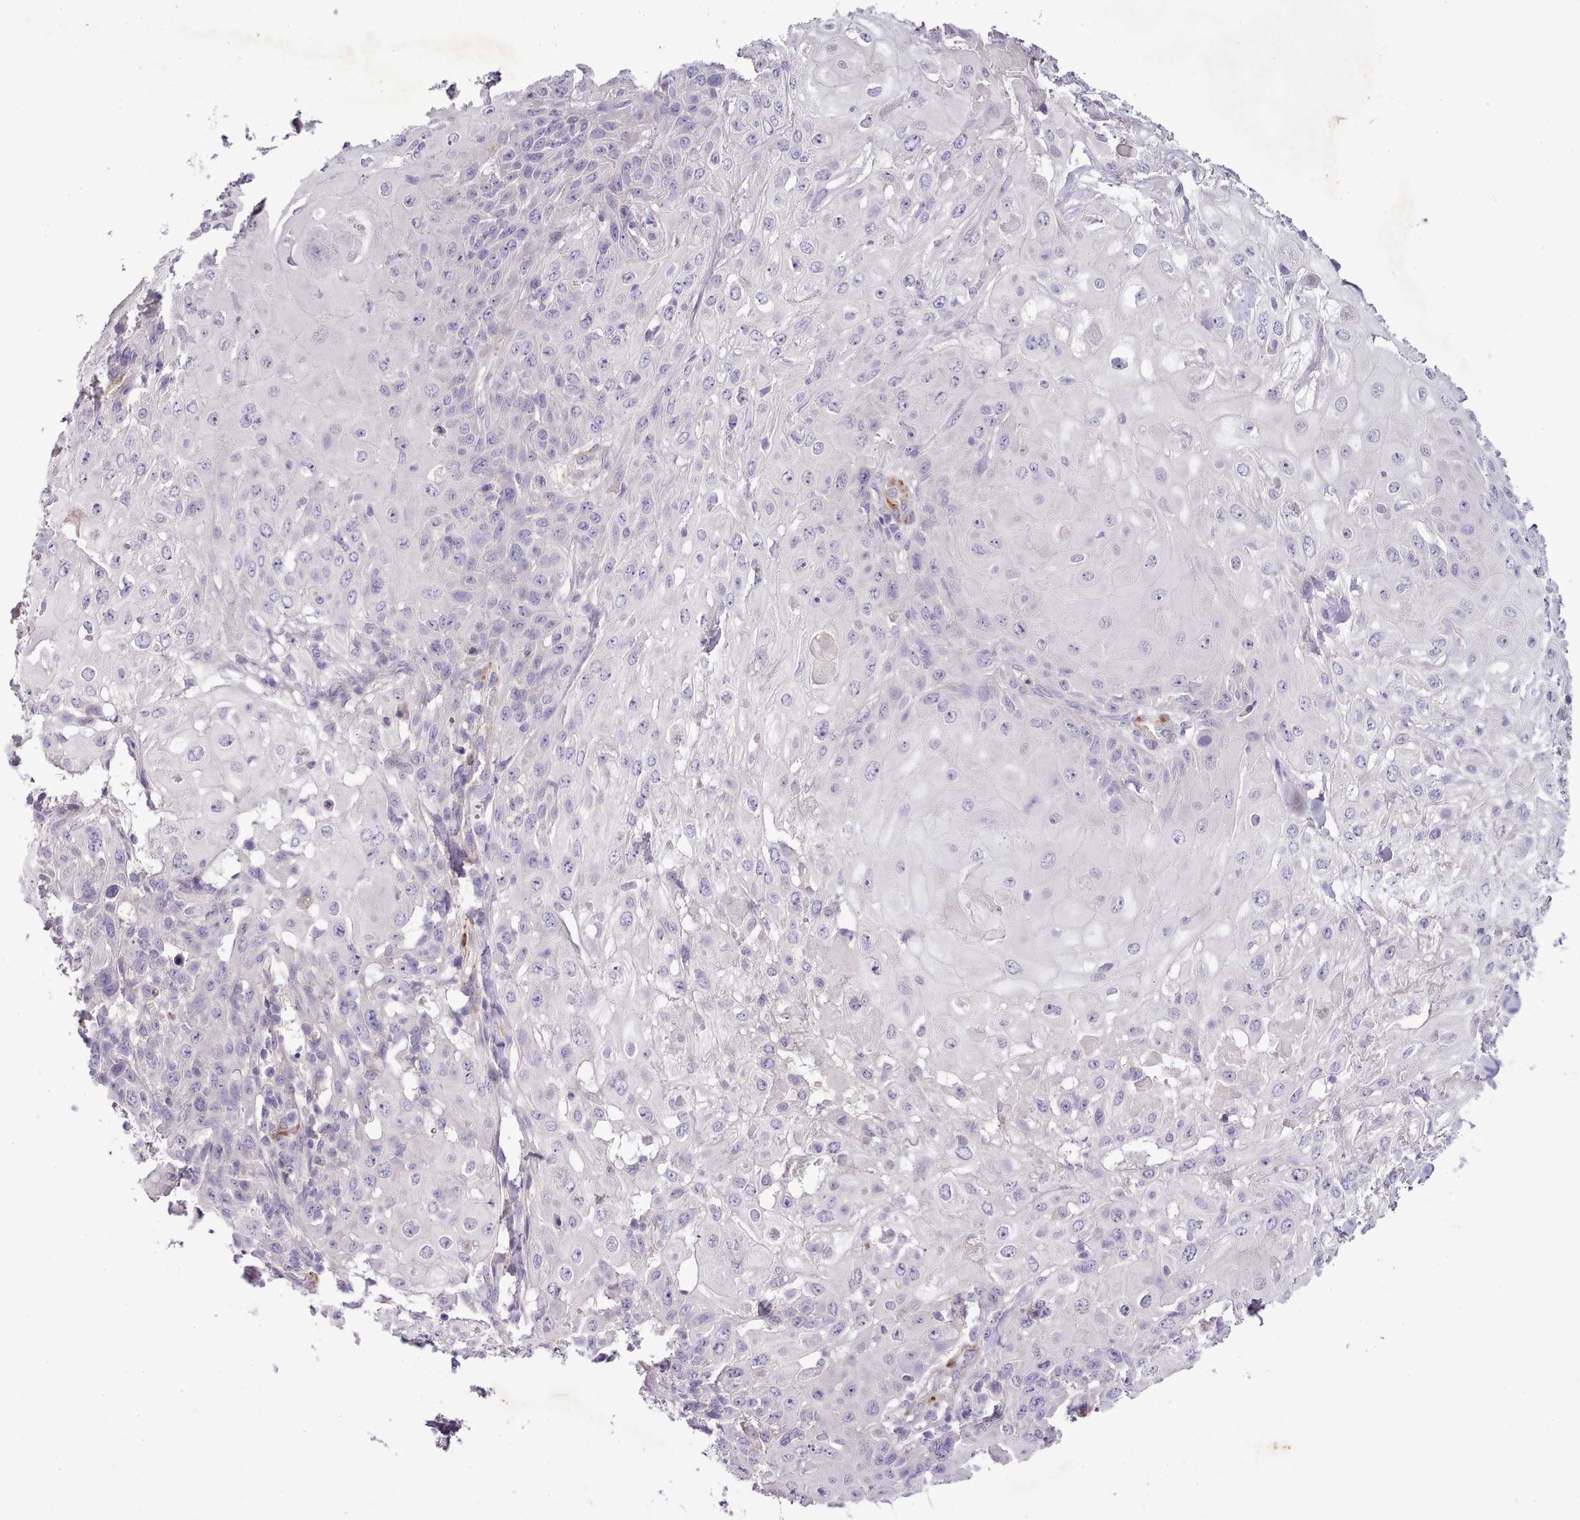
{"staining": {"intensity": "negative", "quantity": "none", "location": "none"}, "tissue": "skin cancer", "cell_type": "Tumor cells", "image_type": "cancer", "snomed": [{"axis": "morphology", "description": "Normal tissue, NOS"}, {"axis": "morphology", "description": "Squamous cell carcinoma, NOS"}, {"axis": "topography", "description": "Skin"}, {"axis": "topography", "description": "Cartilage tissue"}], "caption": "High magnification brightfield microscopy of skin cancer (squamous cell carcinoma) stained with DAB (3,3'-diaminobenzidine) (brown) and counterstained with hematoxylin (blue): tumor cells show no significant staining. The staining is performed using DAB (3,3'-diaminobenzidine) brown chromogen with nuclei counter-stained in using hematoxylin.", "gene": "SETX", "patient": {"sex": "female", "age": 79}}